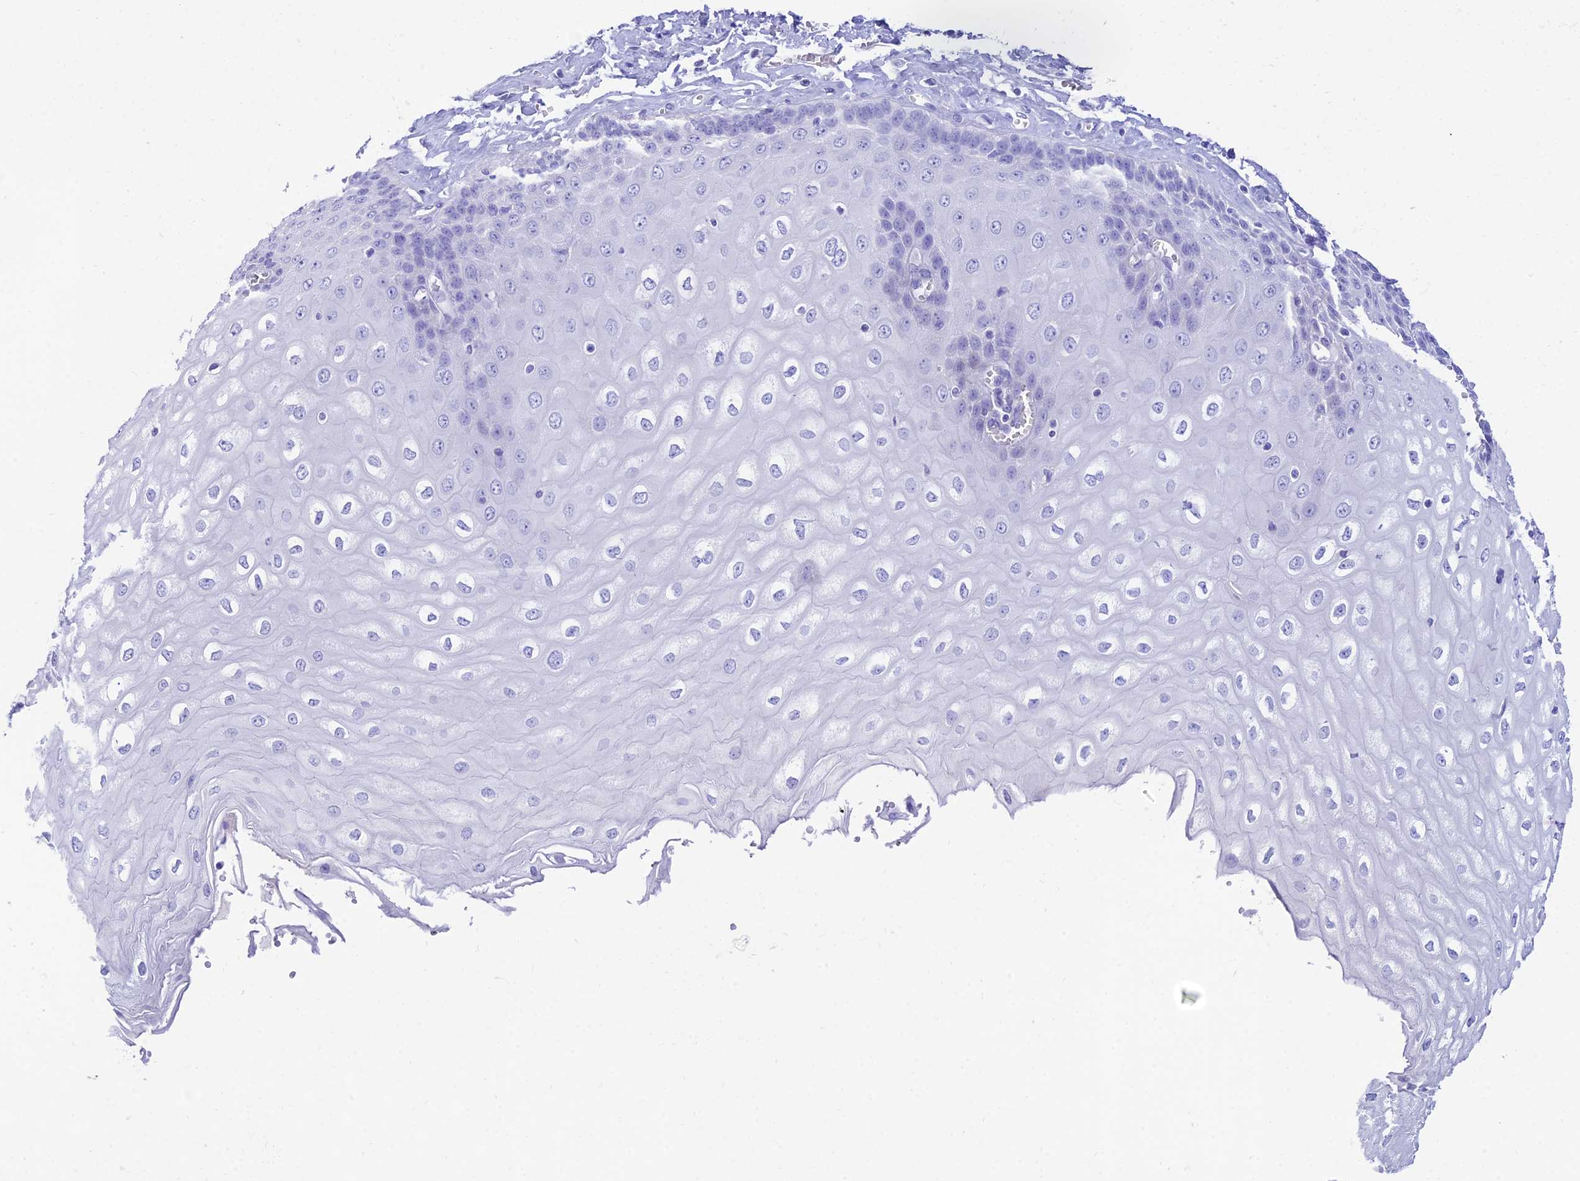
{"staining": {"intensity": "negative", "quantity": "none", "location": "none"}, "tissue": "esophagus", "cell_type": "Squamous epithelial cells", "image_type": "normal", "snomed": [{"axis": "morphology", "description": "Normal tissue, NOS"}, {"axis": "topography", "description": "Esophagus"}], "caption": "A high-resolution histopathology image shows IHC staining of benign esophagus, which reveals no significant staining in squamous epithelial cells. Nuclei are stained in blue.", "gene": "TAC3", "patient": {"sex": "male", "age": 60}}